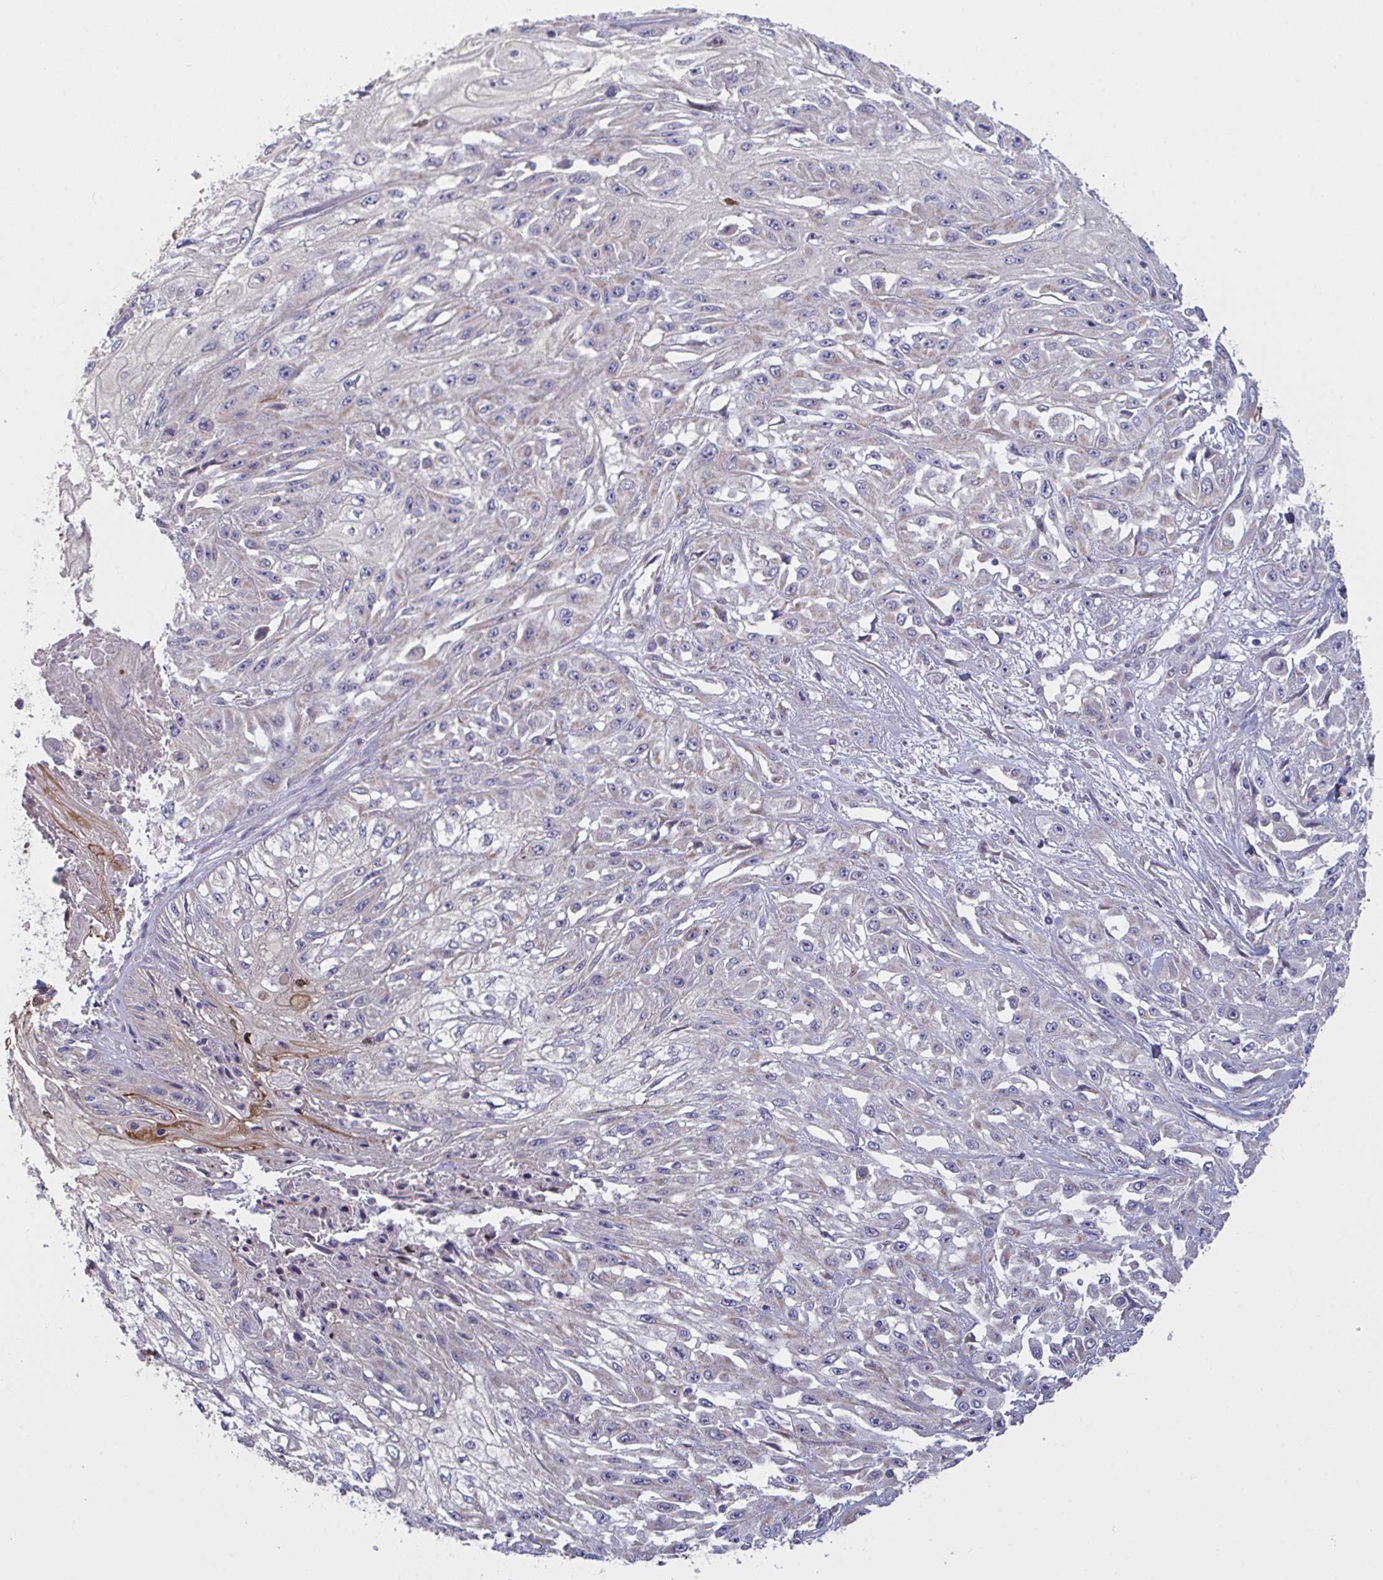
{"staining": {"intensity": "negative", "quantity": "none", "location": "none"}, "tissue": "skin cancer", "cell_type": "Tumor cells", "image_type": "cancer", "snomed": [{"axis": "morphology", "description": "Squamous cell carcinoma, NOS"}, {"axis": "morphology", "description": "Squamous cell carcinoma, metastatic, NOS"}, {"axis": "topography", "description": "Skin"}, {"axis": "topography", "description": "Lymph node"}], "caption": "Skin cancer stained for a protein using immunohistochemistry reveals no staining tumor cells.", "gene": "MRPS2", "patient": {"sex": "male", "age": 75}}